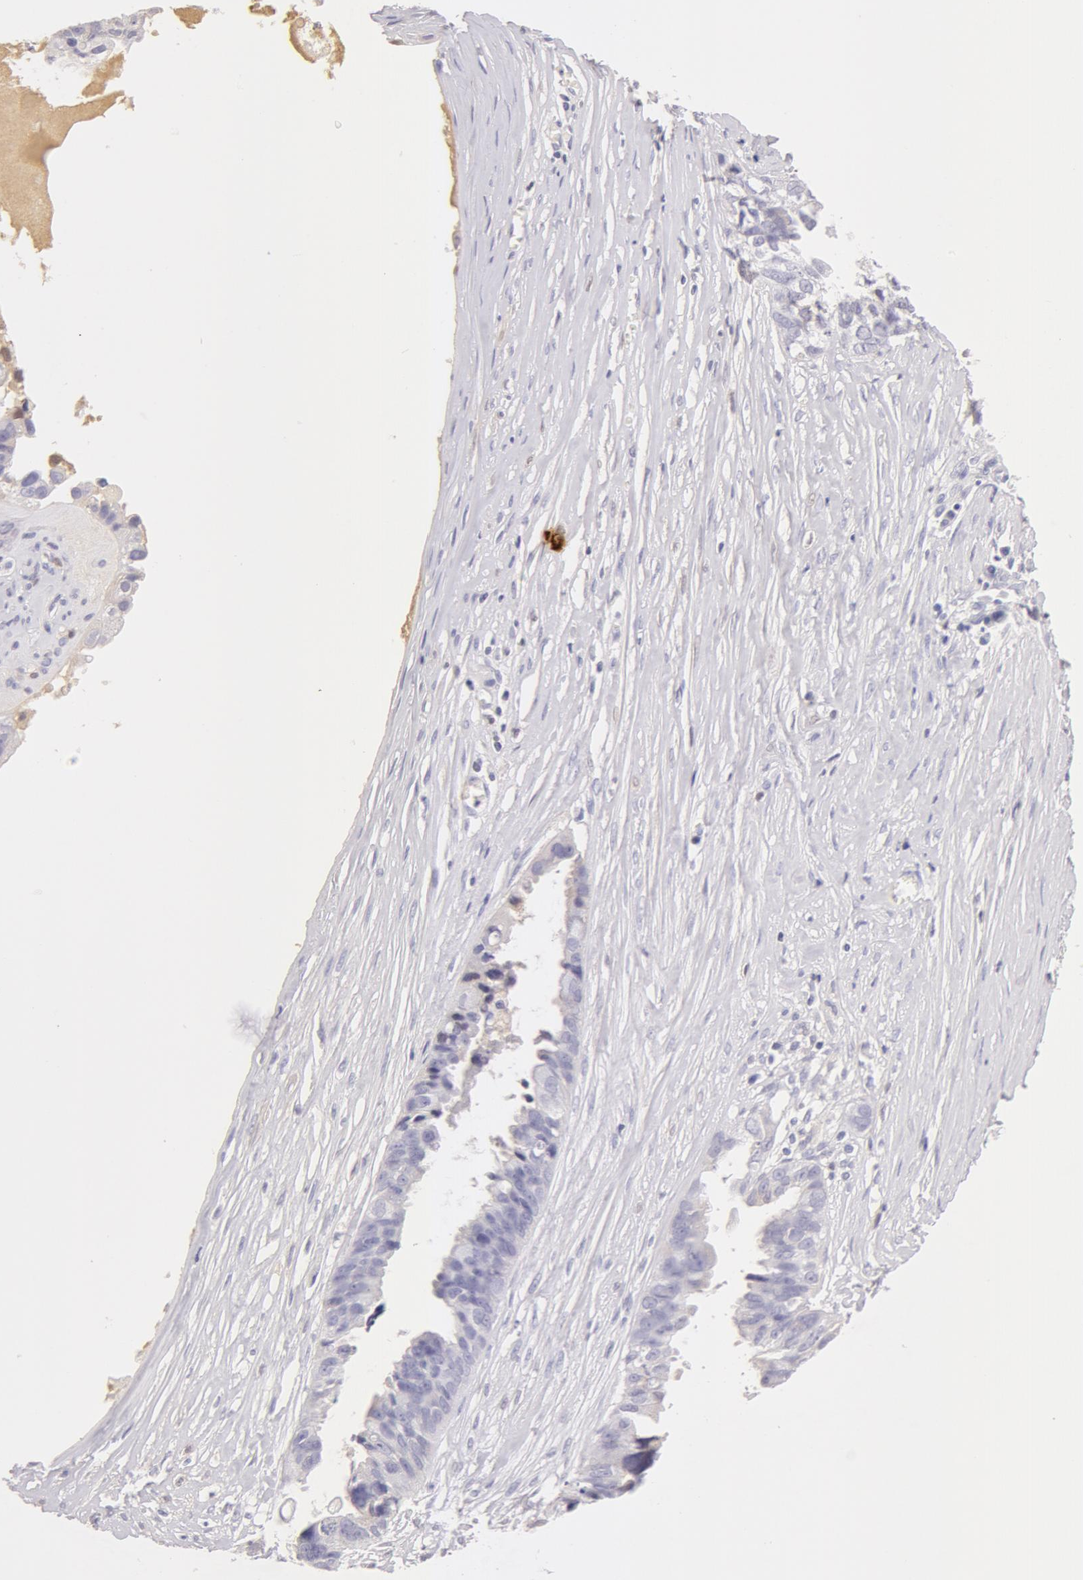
{"staining": {"intensity": "negative", "quantity": "none", "location": "none"}, "tissue": "ovarian cancer", "cell_type": "Tumor cells", "image_type": "cancer", "snomed": [{"axis": "morphology", "description": "Carcinoma, endometroid"}, {"axis": "topography", "description": "Ovary"}], "caption": "An IHC photomicrograph of ovarian cancer is shown. There is no staining in tumor cells of ovarian cancer. (Stains: DAB IHC with hematoxylin counter stain, Microscopy: brightfield microscopy at high magnification).", "gene": "AHSG", "patient": {"sex": "female", "age": 85}}